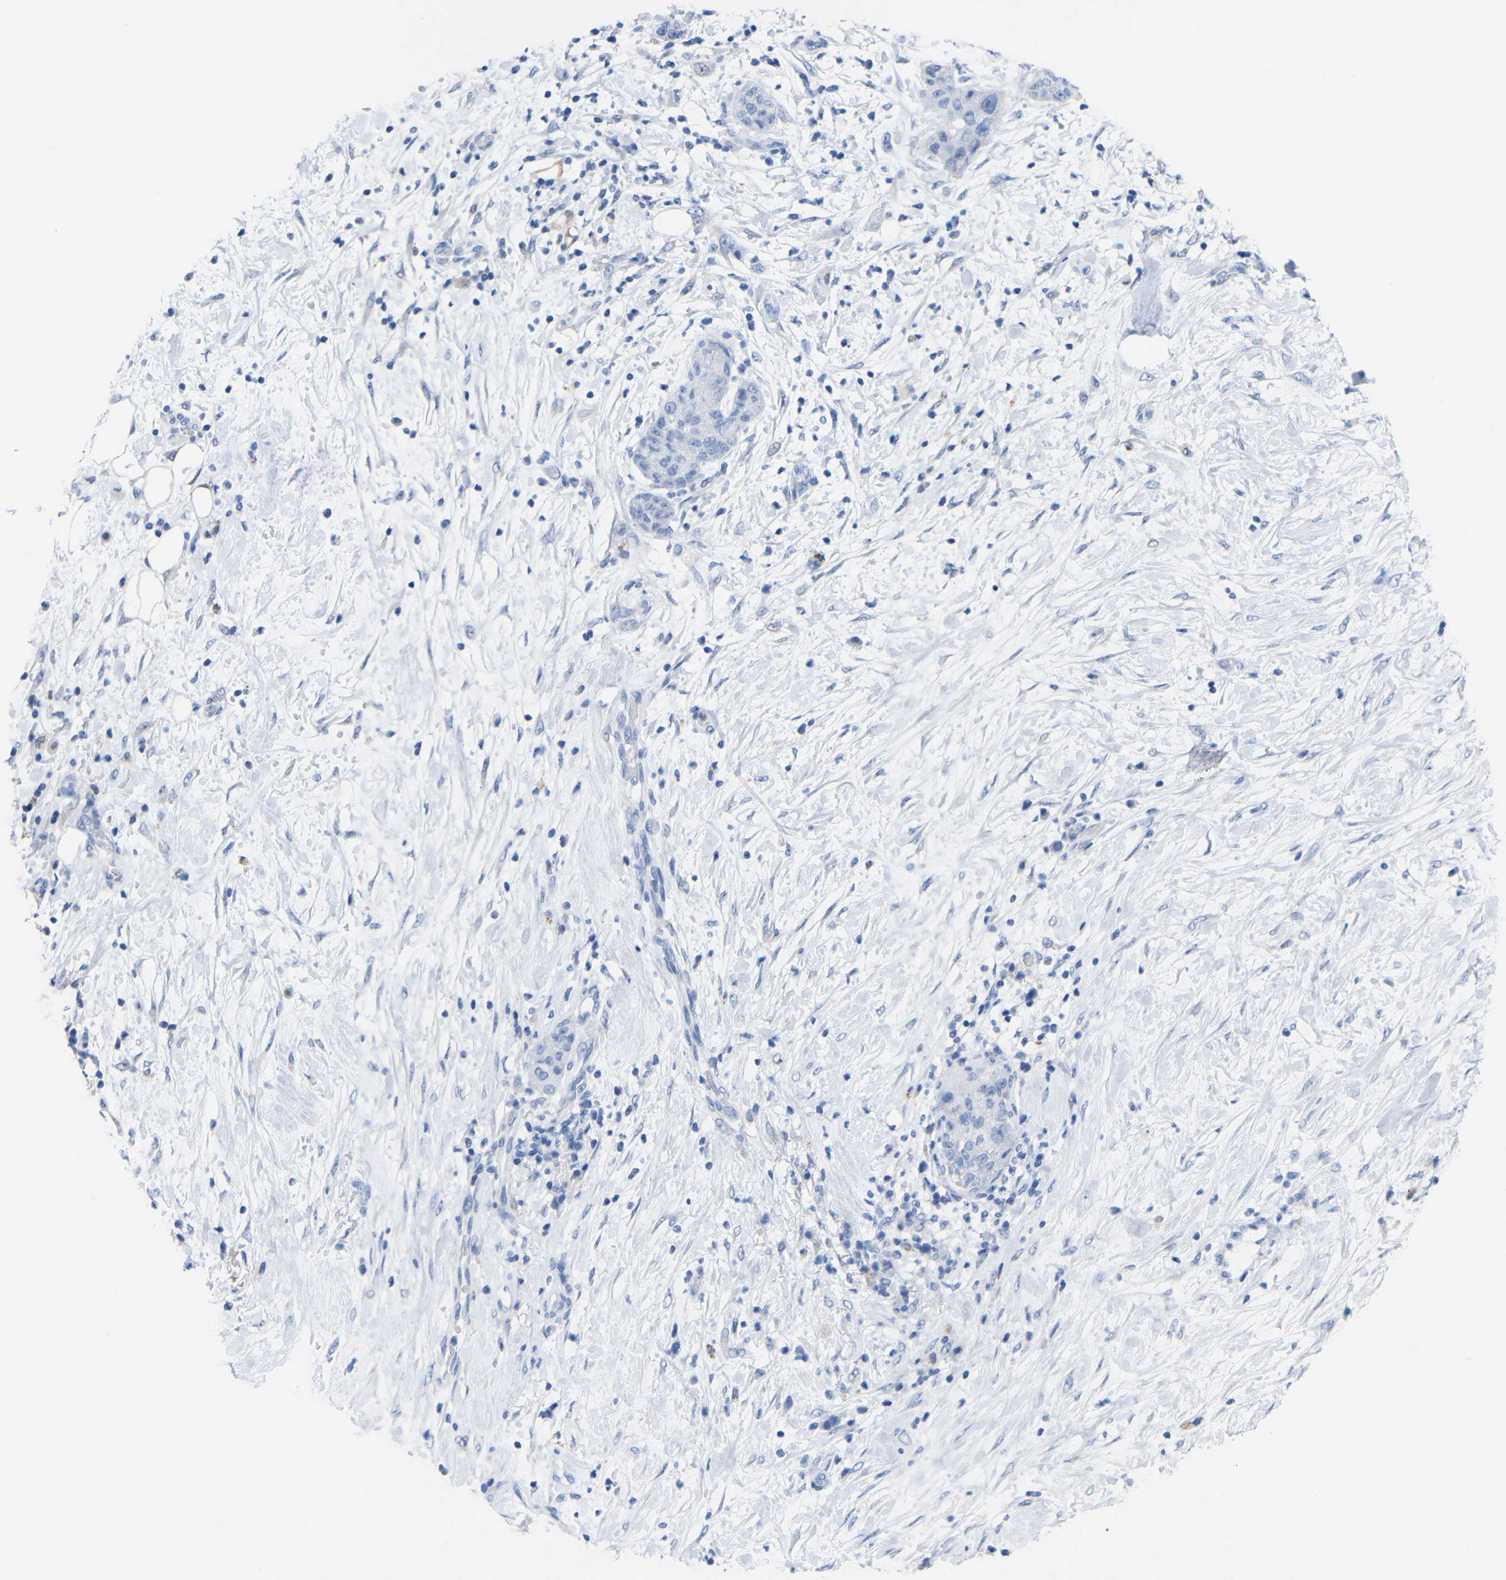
{"staining": {"intensity": "negative", "quantity": "none", "location": "none"}, "tissue": "pancreatic cancer", "cell_type": "Tumor cells", "image_type": "cancer", "snomed": [{"axis": "morphology", "description": "Adenocarcinoma, NOS"}, {"axis": "topography", "description": "Pancreas"}], "caption": "Immunohistochemistry (IHC) photomicrograph of adenocarcinoma (pancreatic) stained for a protein (brown), which demonstrates no staining in tumor cells.", "gene": "PEBP1", "patient": {"sex": "female", "age": 78}}